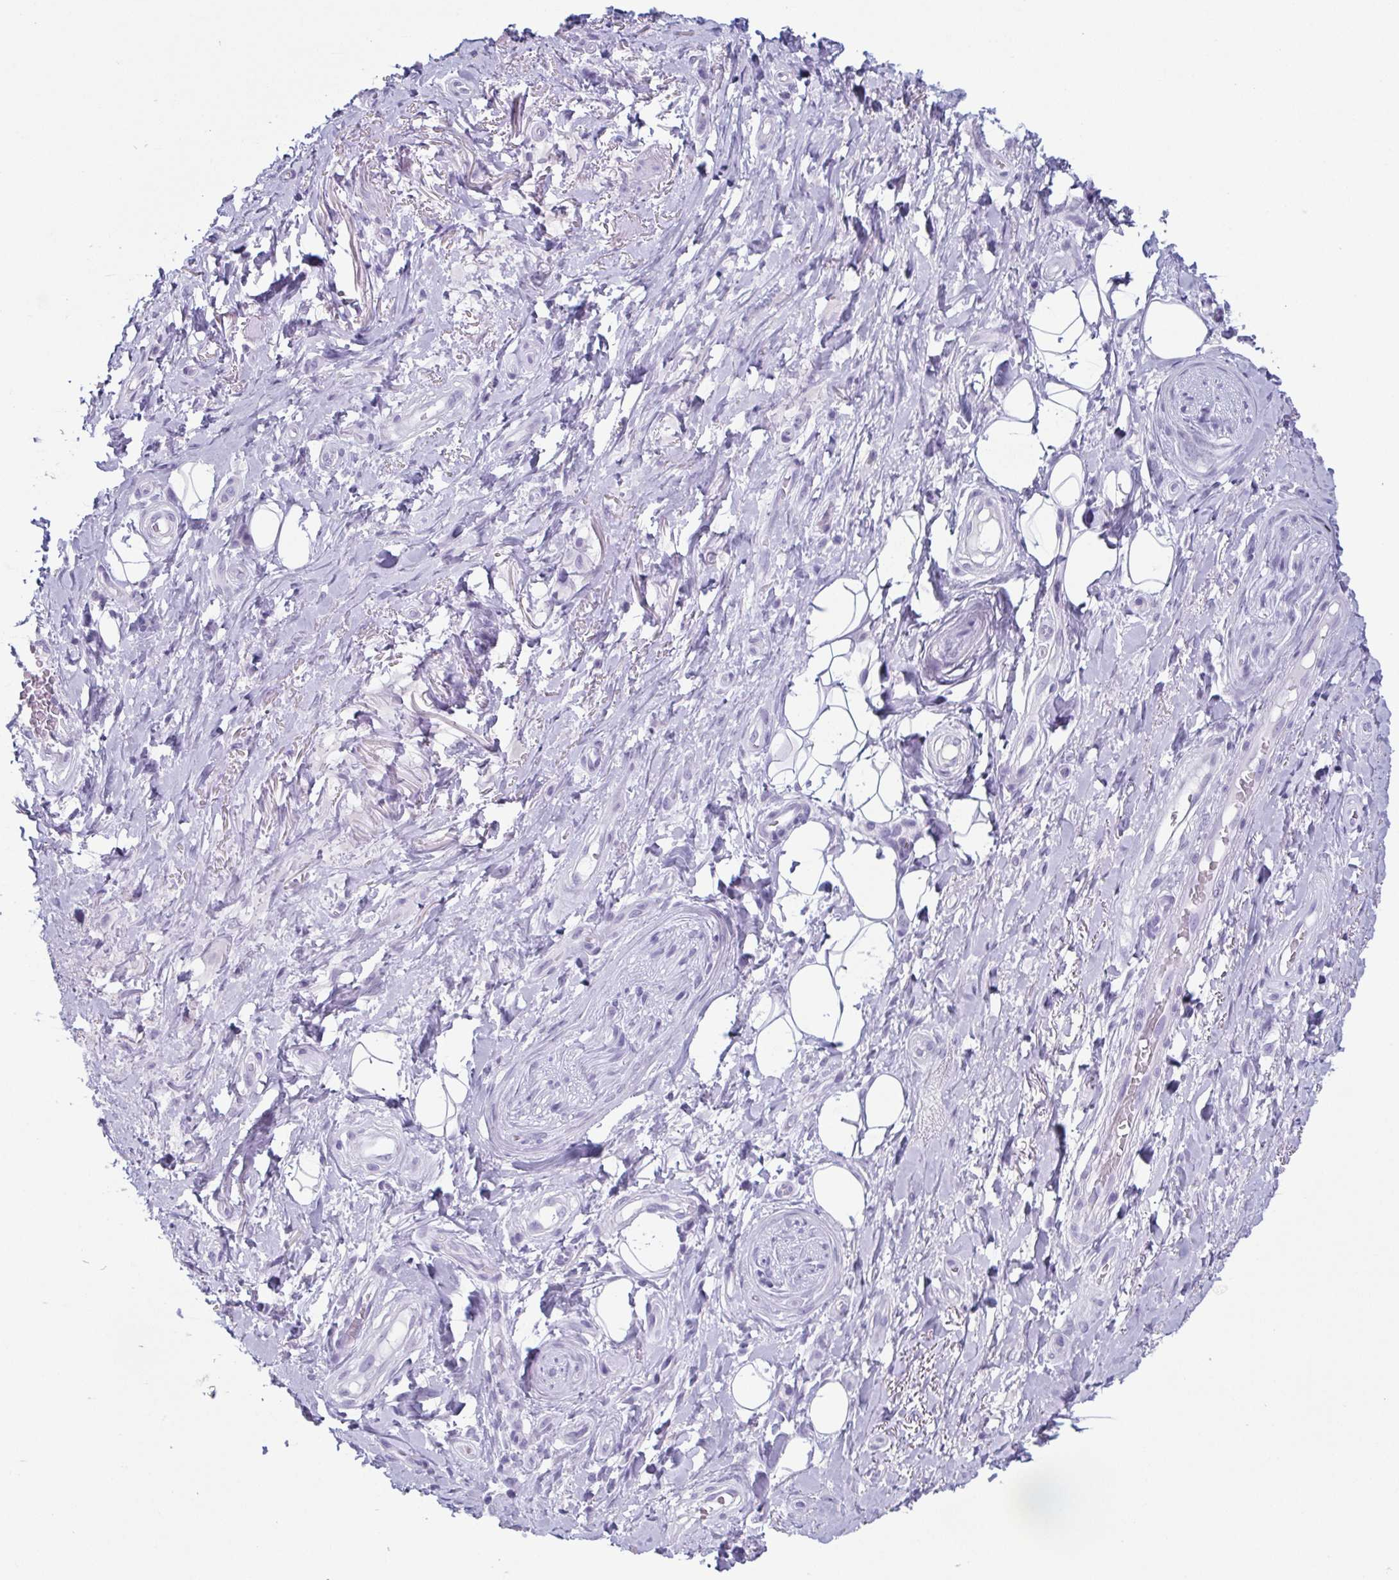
{"staining": {"intensity": "negative", "quantity": "none", "location": "none"}, "tissue": "adipose tissue", "cell_type": "Adipocytes", "image_type": "normal", "snomed": [{"axis": "morphology", "description": "Normal tissue, NOS"}, {"axis": "topography", "description": "Anal"}, {"axis": "topography", "description": "Peripheral nerve tissue"}], "caption": "Adipocytes show no significant protein expression in benign adipose tissue.", "gene": "ENKUR", "patient": {"sex": "male", "age": 53}}